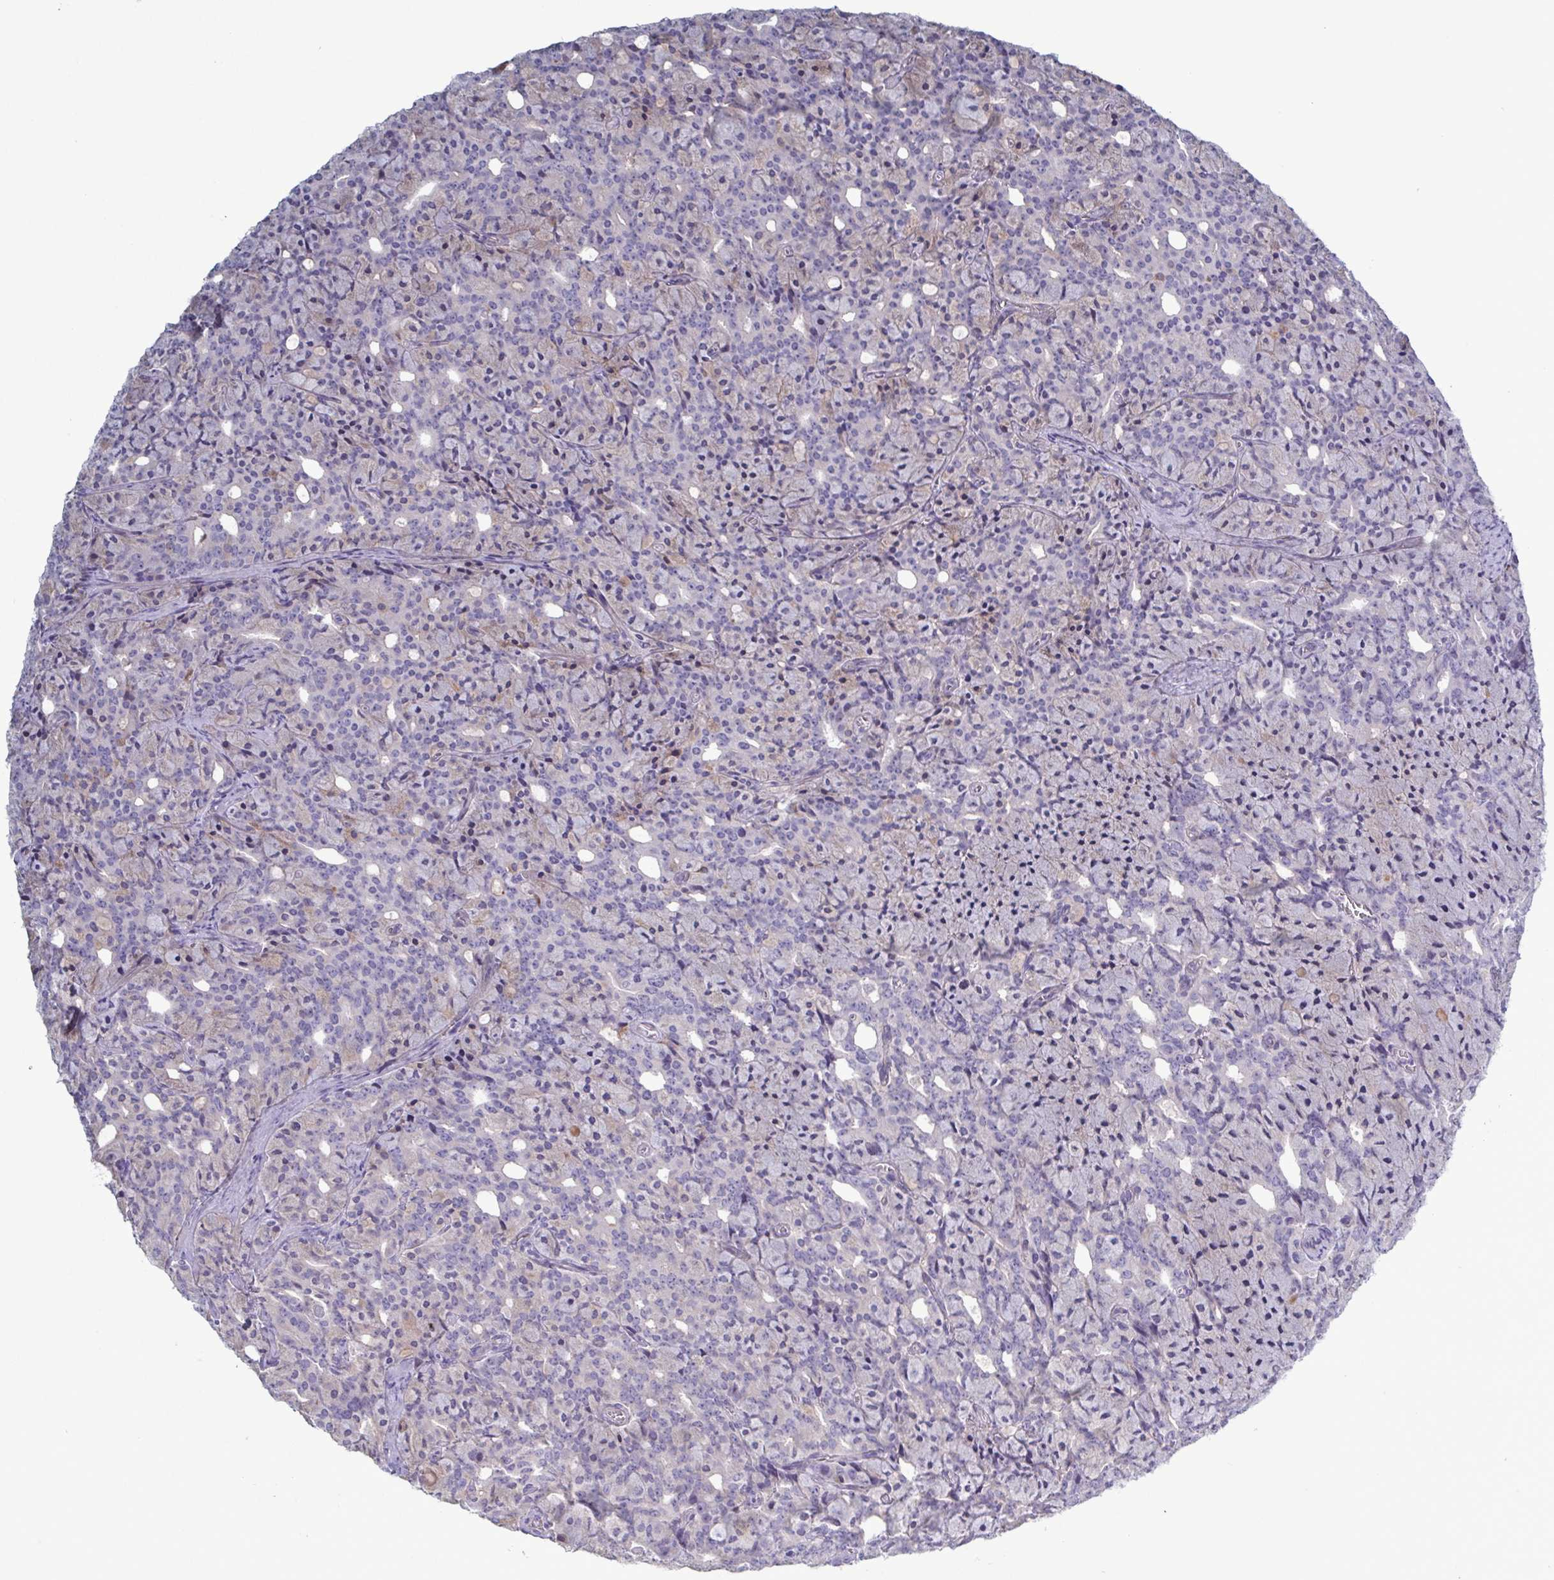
{"staining": {"intensity": "negative", "quantity": "none", "location": "none"}, "tissue": "prostate cancer", "cell_type": "Tumor cells", "image_type": "cancer", "snomed": [{"axis": "morphology", "description": "Adenocarcinoma, High grade"}, {"axis": "topography", "description": "Prostate"}], "caption": "A high-resolution image shows immunohistochemistry staining of prostate cancer, which shows no significant expression in tumor cells.", "gene": "GLDC", "patient": {"sex": "male", "age": 84}}